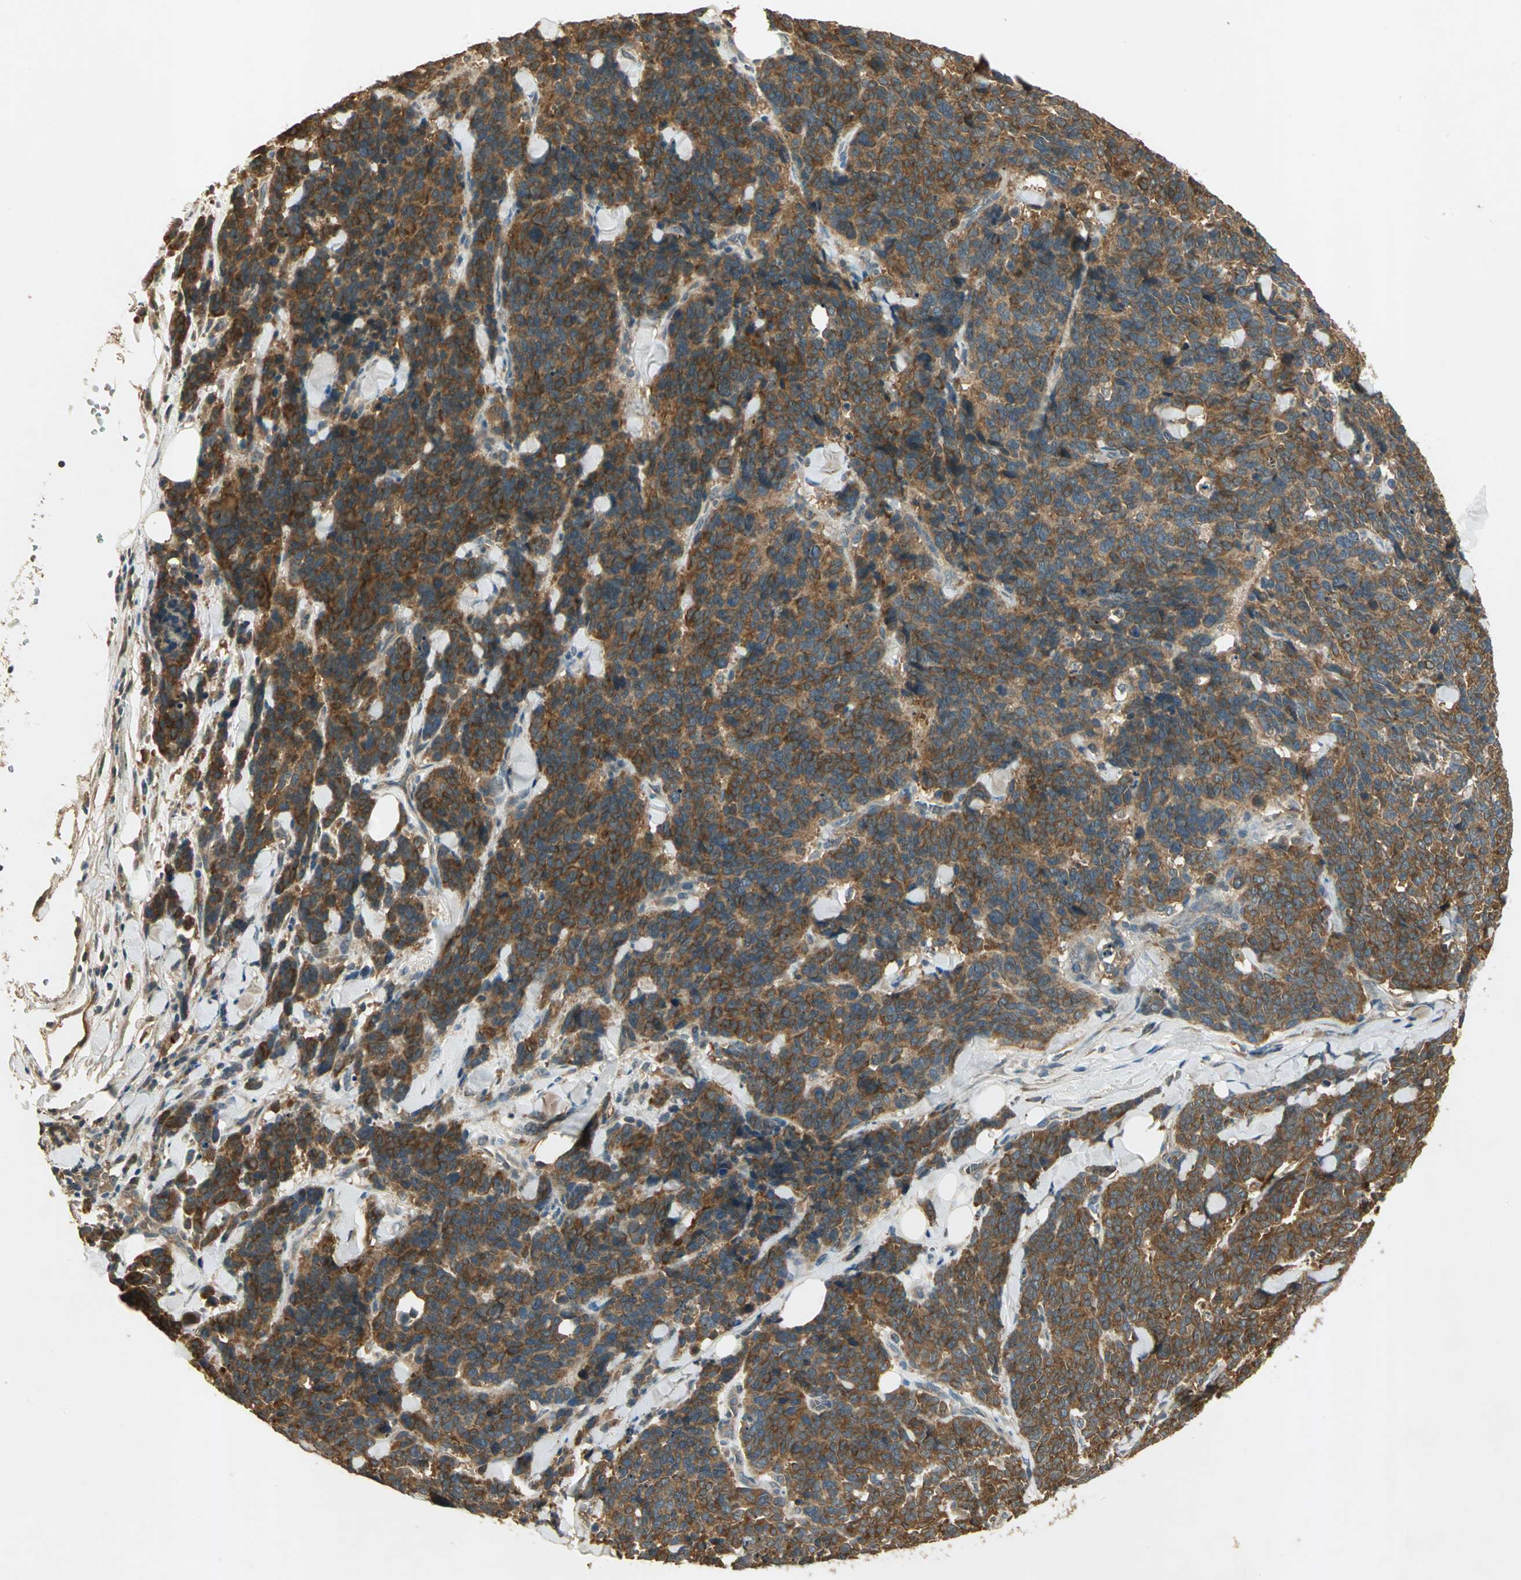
{"staining": {"intensity": "strong", "quantity": ">75%", "location": "cytoplasmic/membranous"}, "tissue": "lung cancer", "cell_type": "Tumor cells", "image_type": "cancer", "snomed": [{"axis": "morphology", "description": "Neoplasm, malignant, NOS"}, {"axis": "topography", "description": "Lung"}], "caption": "The micrograph displays immunohistochemical staining of lung malignant neoplasm. There is strong cytoplasmic/membranous expression is appreciated in about >75% of tumor cells.", "gene": "KEAP1", "patient": {"sex": "female", "age": 58}}